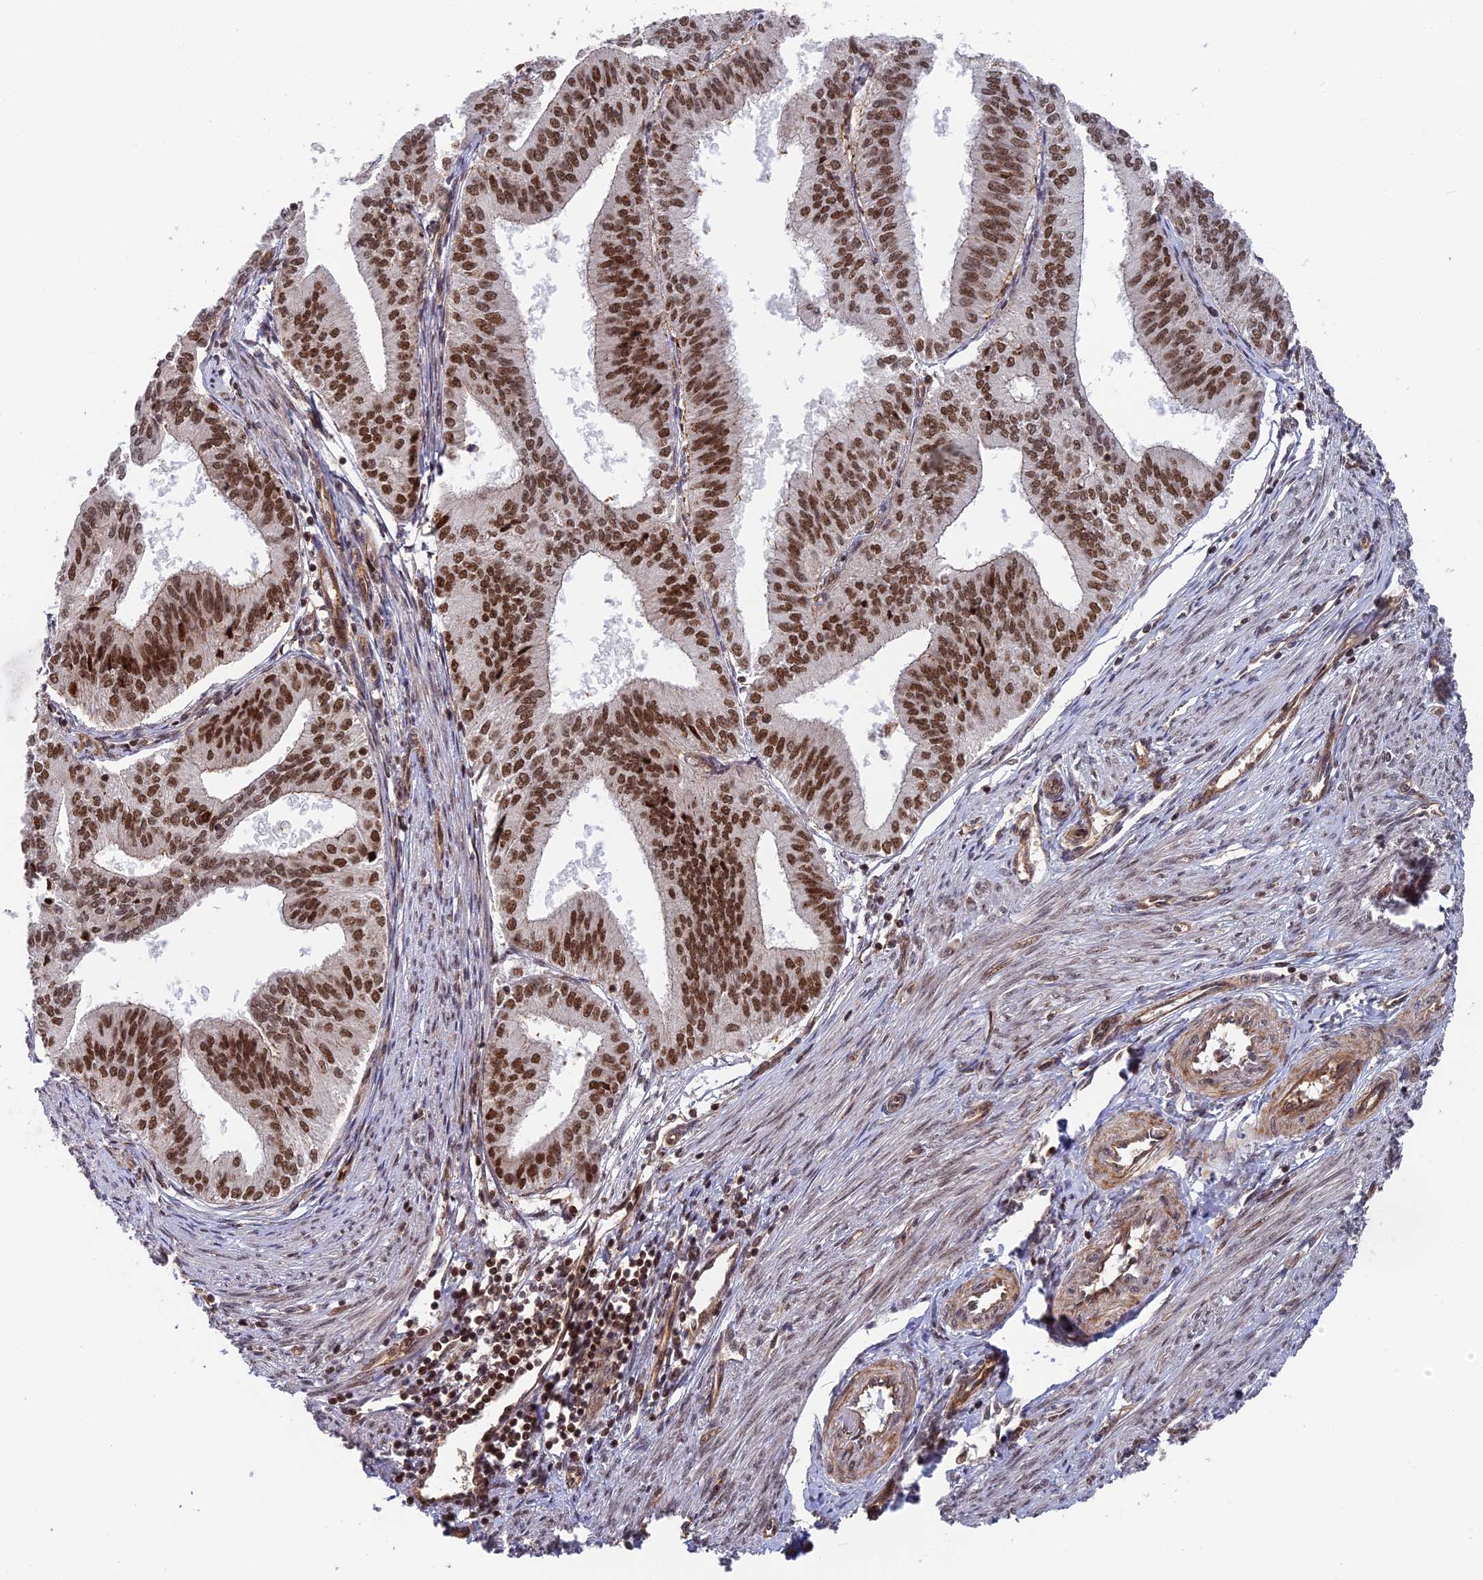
{"staining": {"intensity": "strong", "quantity": ">75%", "location": "nuclear"}, "tissue": "endometrial cancer", "cell_type": "Tumor cells", "image_type": "cancer", "snomed": [{"axis": "morphology", "description": "Adenocarcinoma, NOS"}, {"axis": "topography", "description": "Endometrium"}], "caption": "Immunohistochemistry of endometrial cancer (adenocarcinoma) shows high levels of strong nuclear expression in about >75% of tumor cells. (DAB (3,3'-diaminobenzidine) IHC, brown staining for protein, blue staining for nuclei).", "gene": "OSBPL1A", "patient": {"sex": "female", "age": 50}}